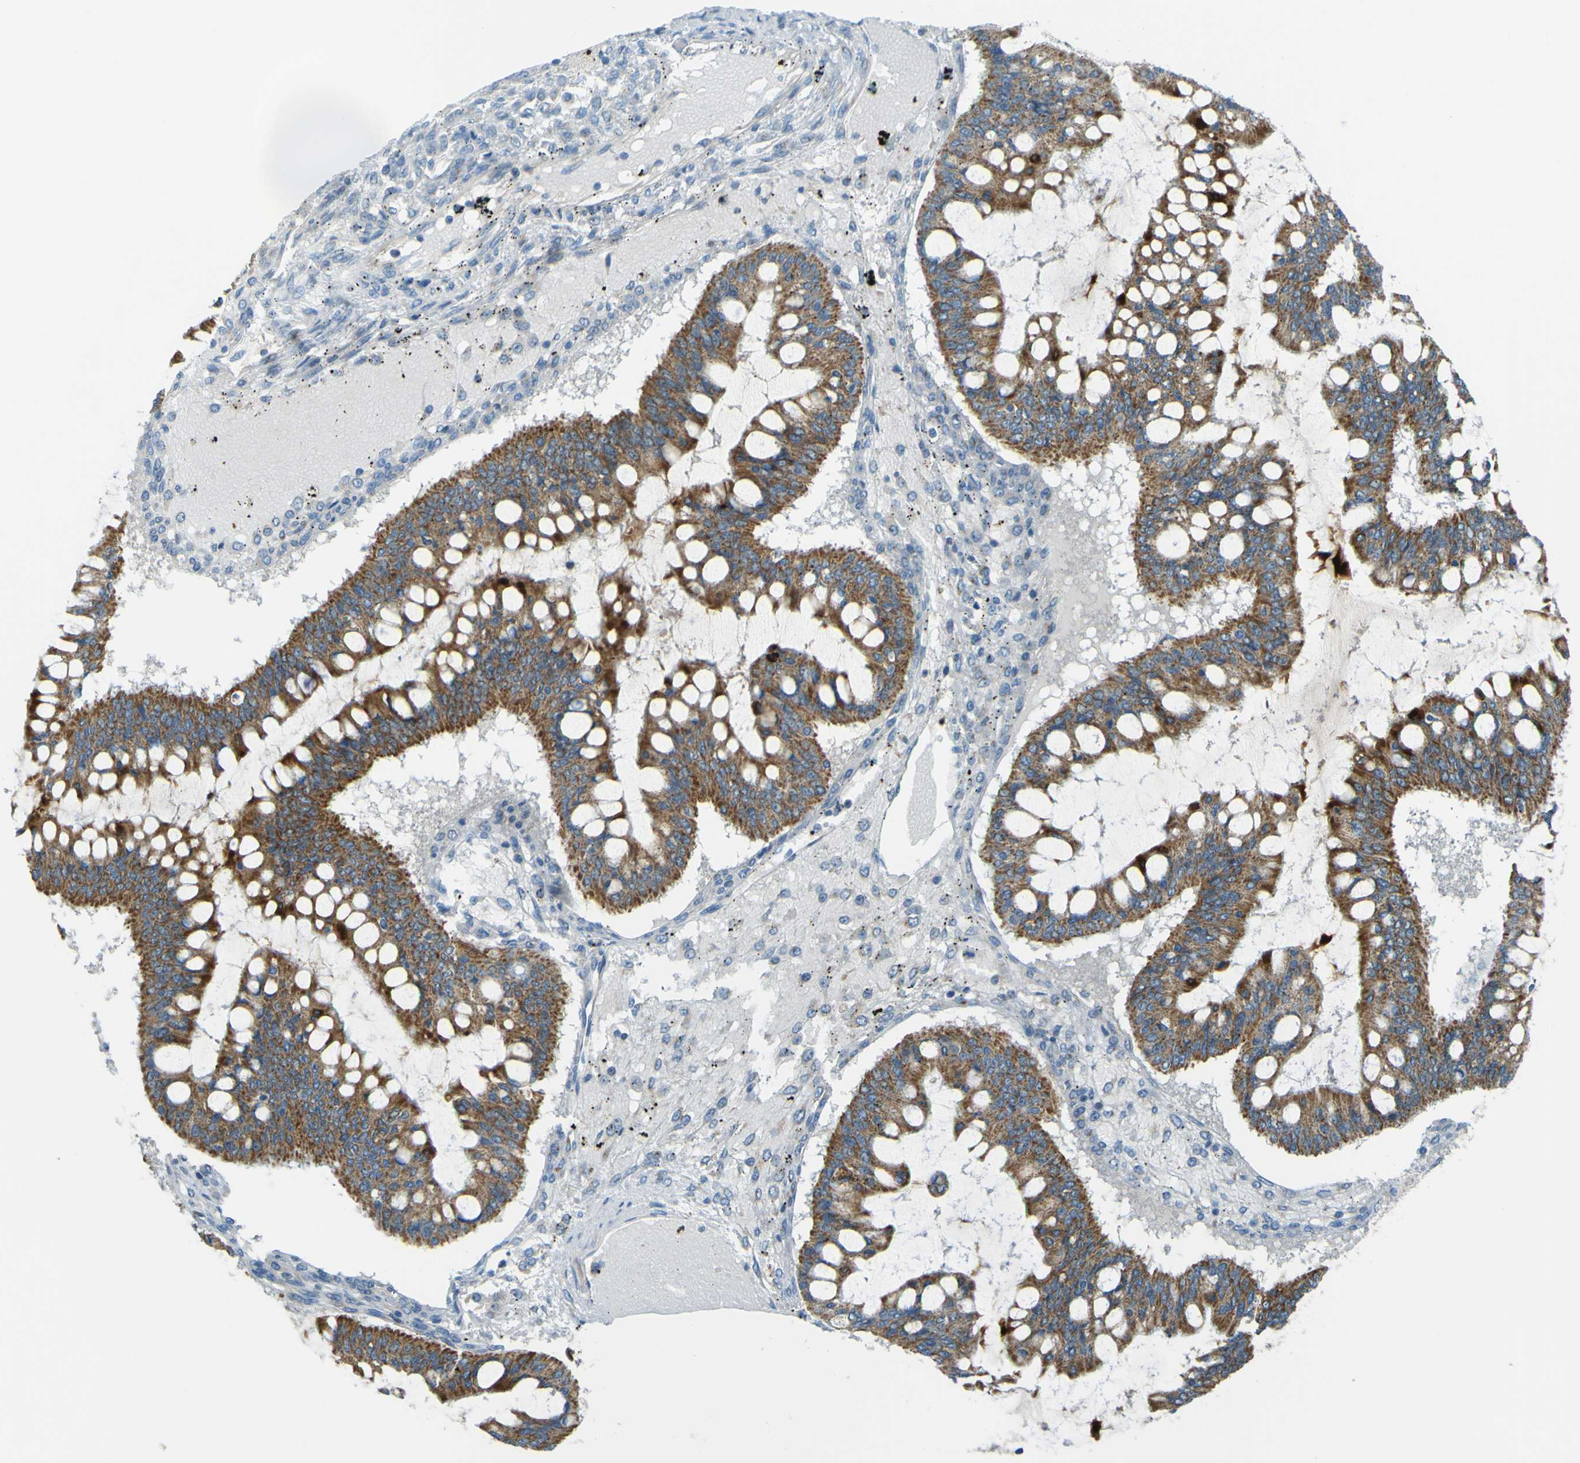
{"staining": {"intensity": "strong", "quantity": ">75%", "location": "cytoplasmic/membranous"}, "tissue": "ovarian cancer", "cell_type": "Tumor cells", "image_type": "cancer", "snomed": [{"axis": "morphology", "description": "Cystadenocarcinoma, mucinous, NOS"}, {"axis": "topography", "description": "Ovary"}], "caption": "Strong cytoplasmic/membranous staining for a protein is seen in approximately >75% of tumor cells of mucinous cystadenocarcinoma (ovarian) using immunohistochemistry (IHC).", "gene": "FKTN", "patient": {"sex": "female", "age": 73}}